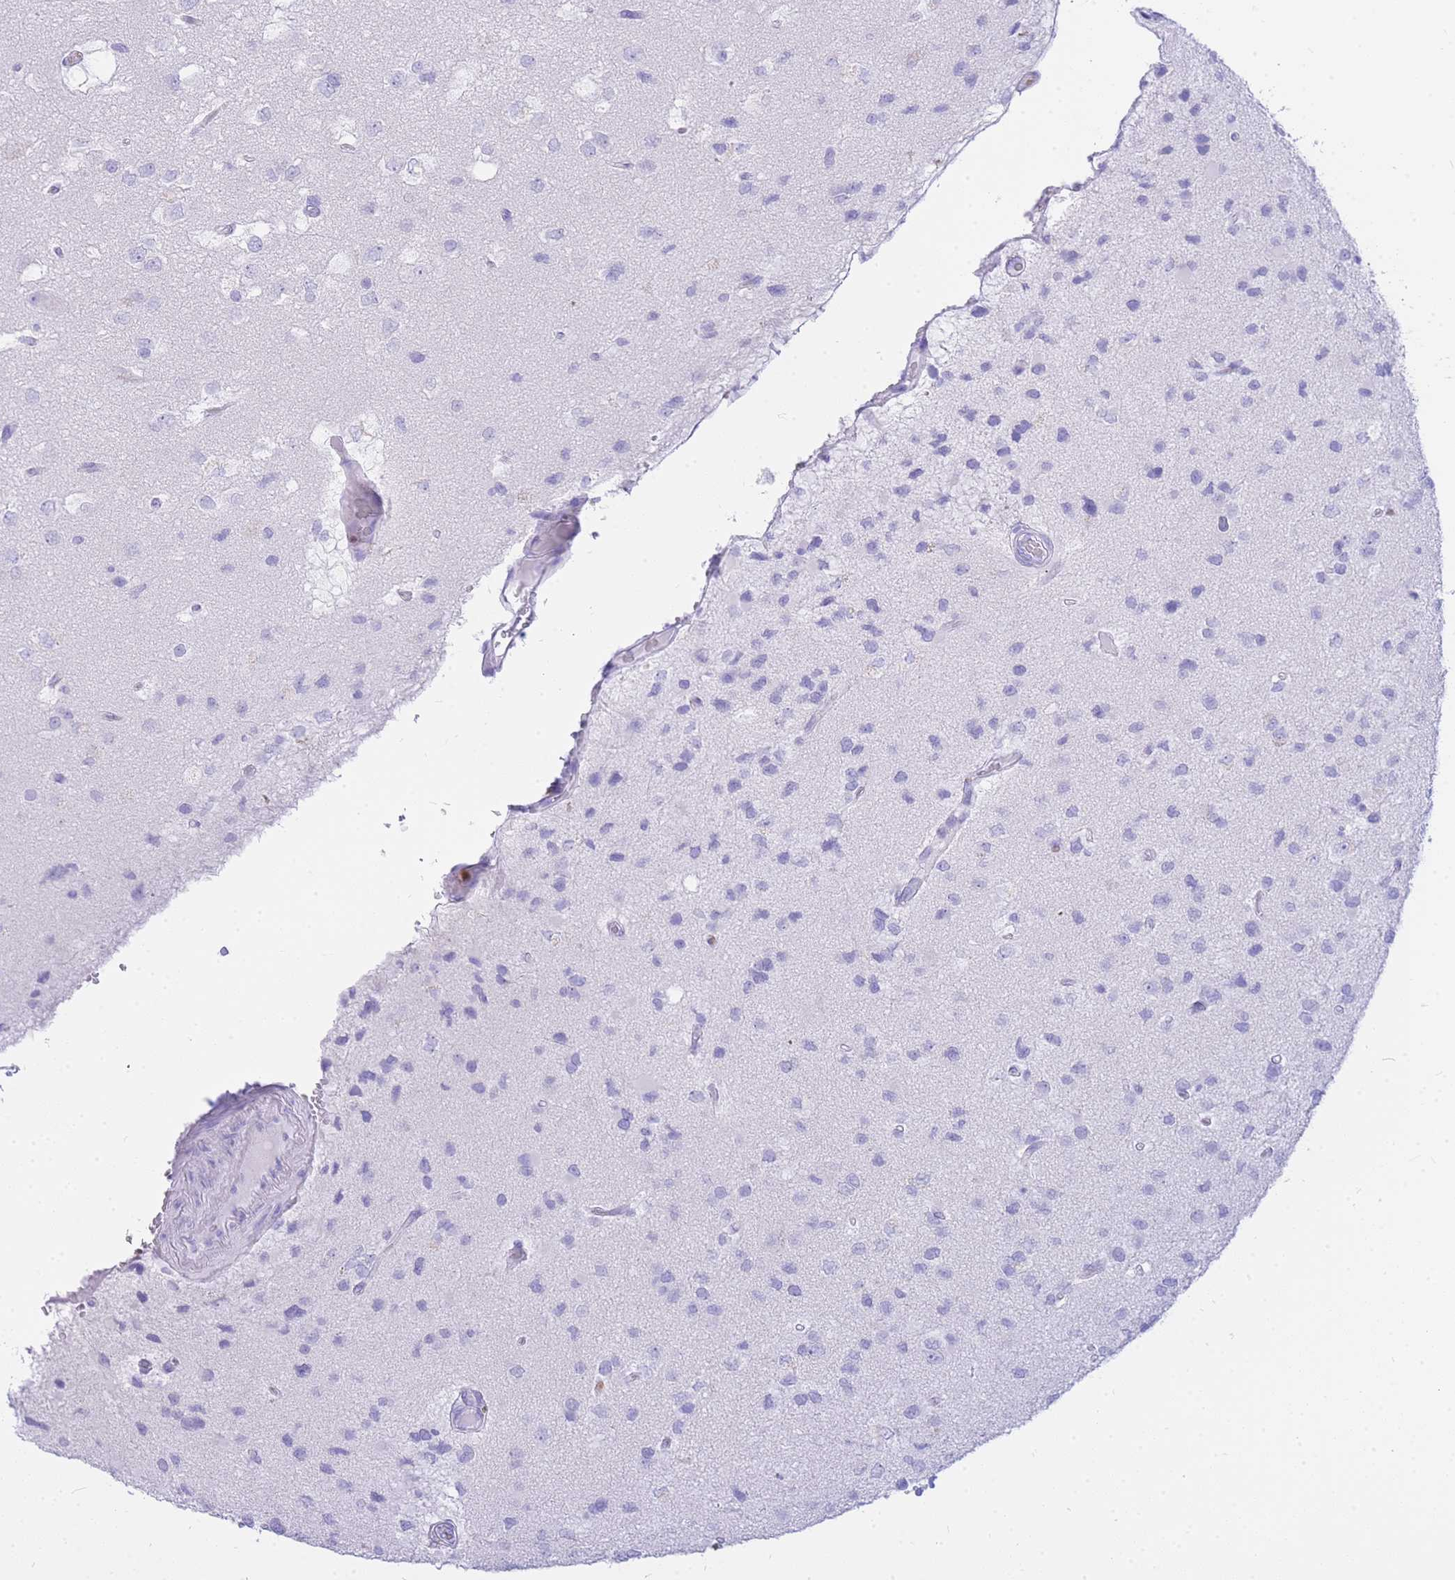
{"staining": {"intensity": "negative", "quantity": "none", "location": "none"}, "tissue": "glioma", "cell_type": "Tumor cells", "image_type": "cancer", "snomed": [{"axis": "morphology", "description": "Glioma, malignant, High grade"}, {"axis": "topography", "description": "Brain"}], "caption": "A high-resolution micrograph shows IHC staining of malignant high-grade glioma, which reveals no significant staining in tumor cells. (DAB (3,3'-diaminobenzidine) IHC with hematoxylin counter stain).", "gene": "HERC1", "patient": {"sex": "male", "age": 53}}